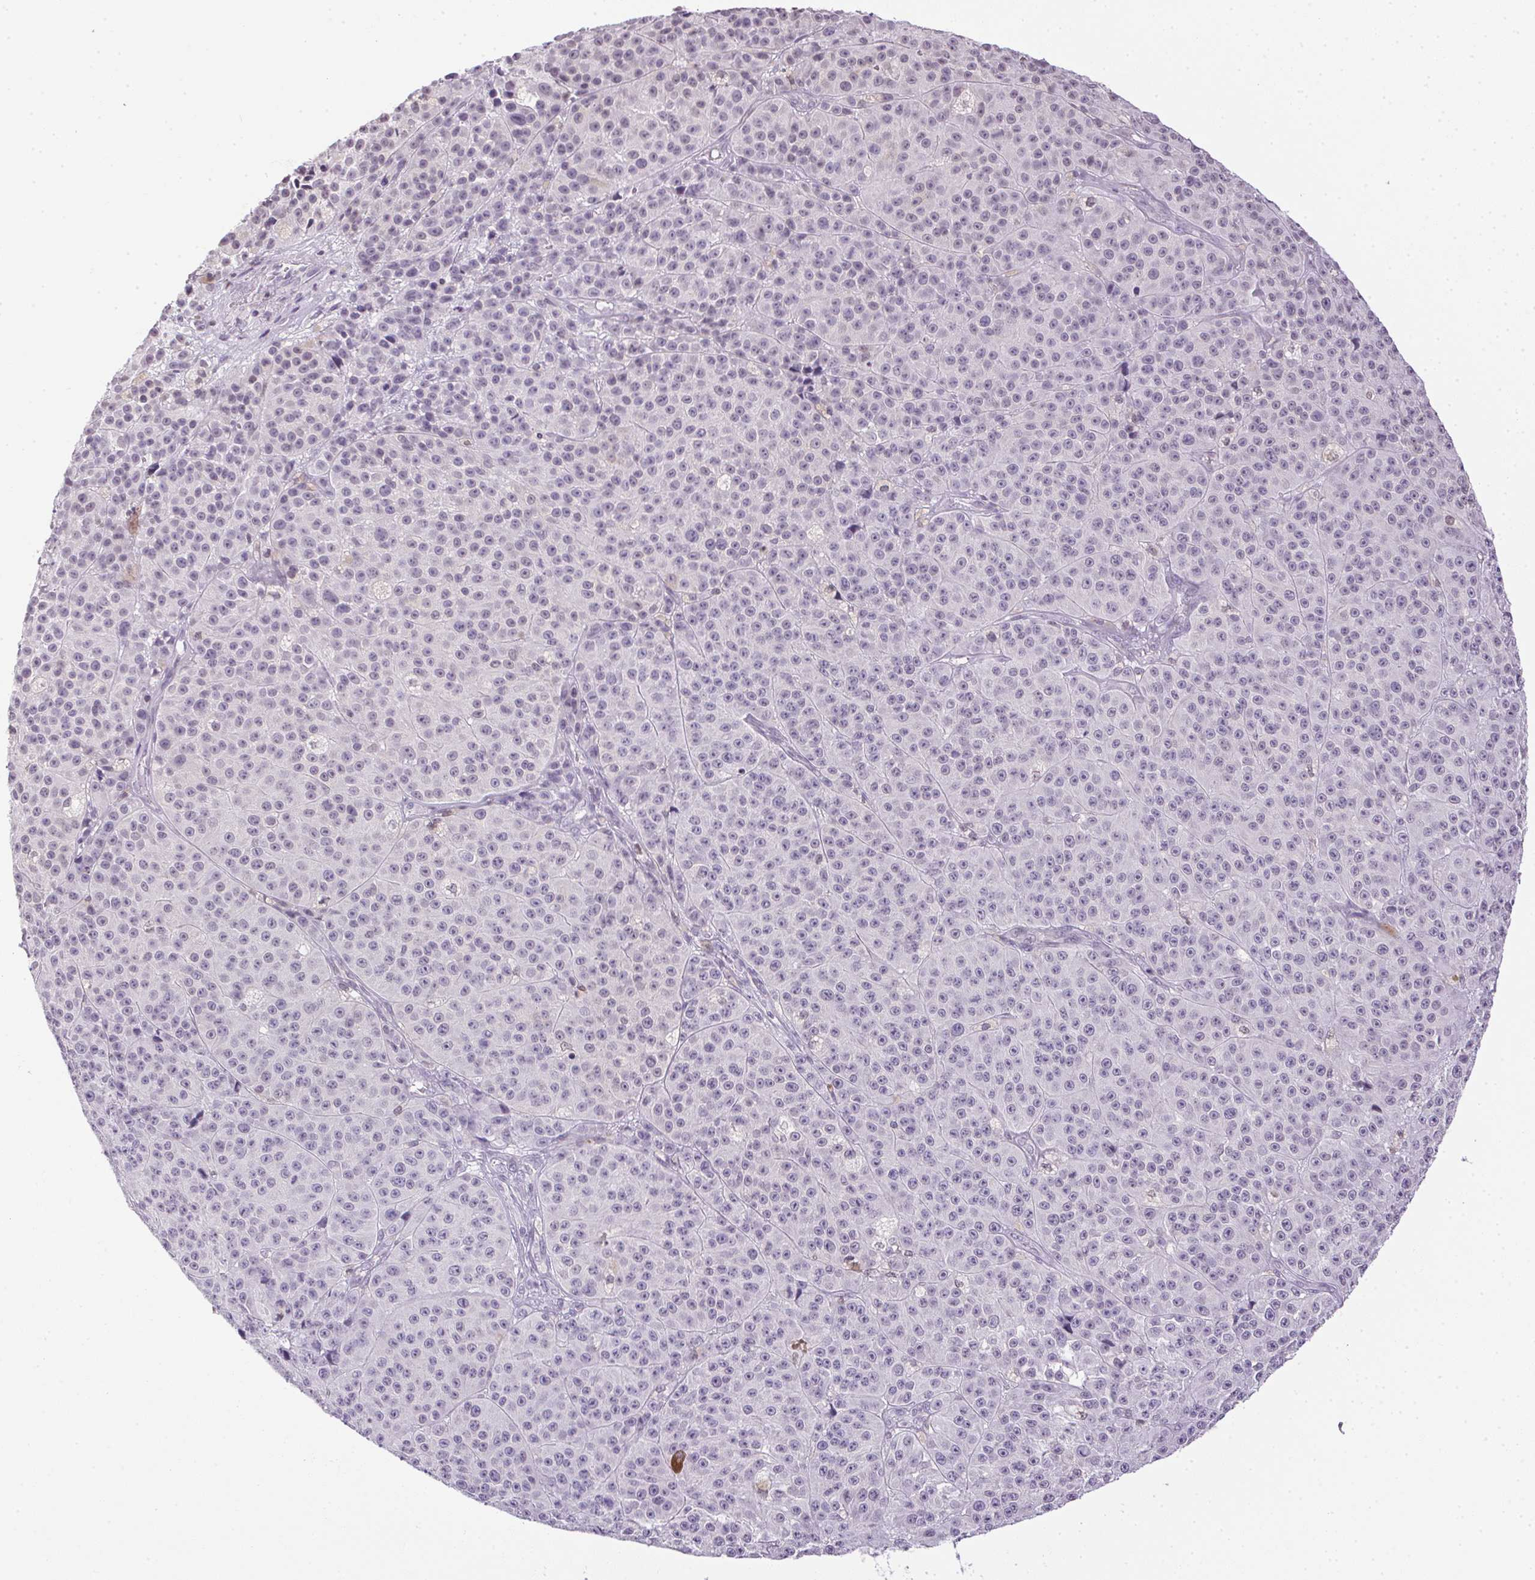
{"staining": {"intensity": "negative", "quantity": "none", "location": "none"}, "tissue": "melanoma", "cell_type": "Tumor cells", "image_type": "cancer", "snomed": [{"axis": "morphology", "description": "Malignant melanoma, NOS"}, {"axis": "topography", "description": "Skin"}], "caption": "DAB immunohistochemical staining of melanoma shows no significant staining in tumor cells.", "gene": "PRL", "patient": {"sex": "female", "age": 58}}